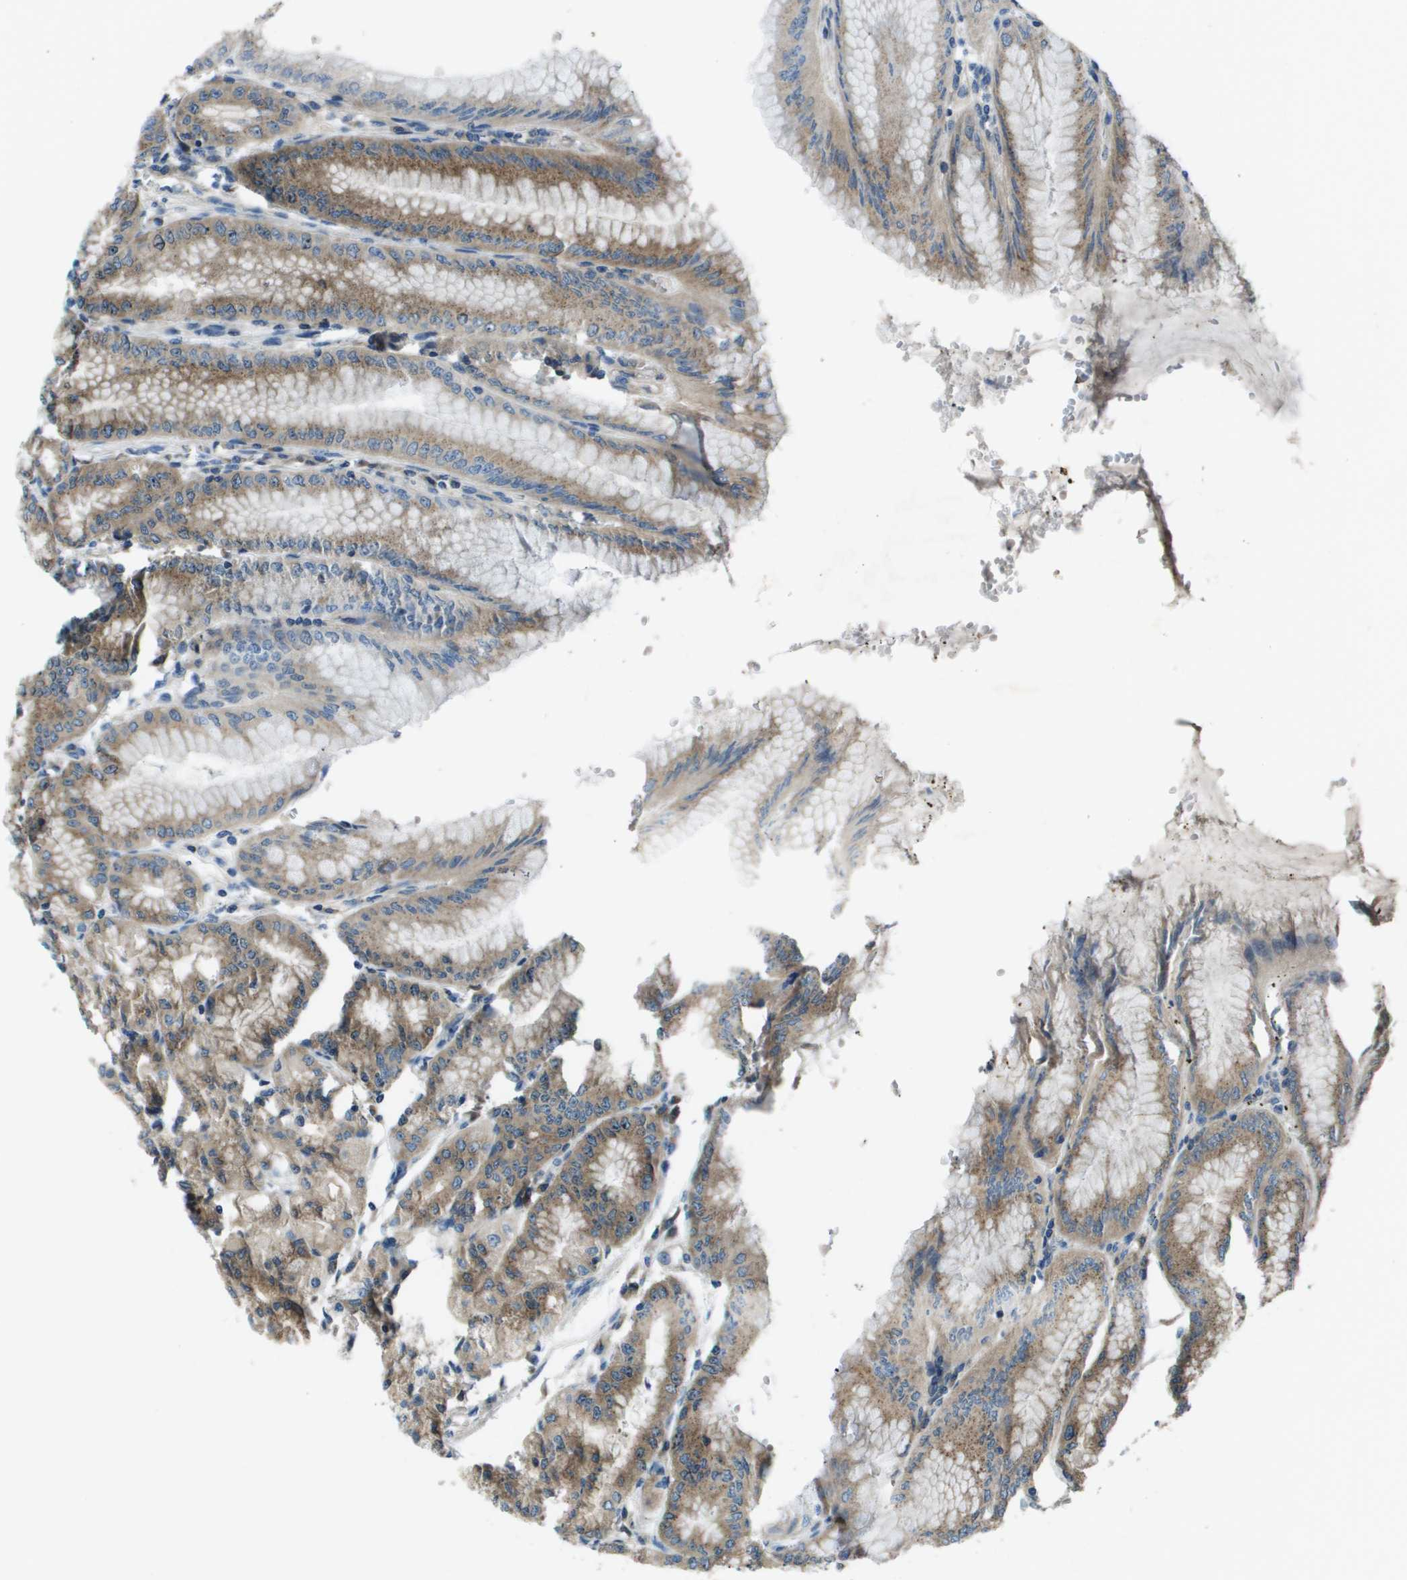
{"staining": {"intensity": "strong", "quantity": "25%-75%", "location": "cytoplasmic/membranous"}, "tissue": "stomach", "cell_type": "Glandular cells", "image_type": "normal", "snomed": [{"axis": "morphology", "description": "Normal tissue, NOS"}, {"axis": "topography", "description": "Stomach, lower"}], "caption": "Protein expression analysis of benign human stomach reveals strong cytoplasmic/membranous expression in approximately 25%-75% of glandular cells.", "gene": "ARFGAP2", "patient": {"sex": "male", "age": 71}}